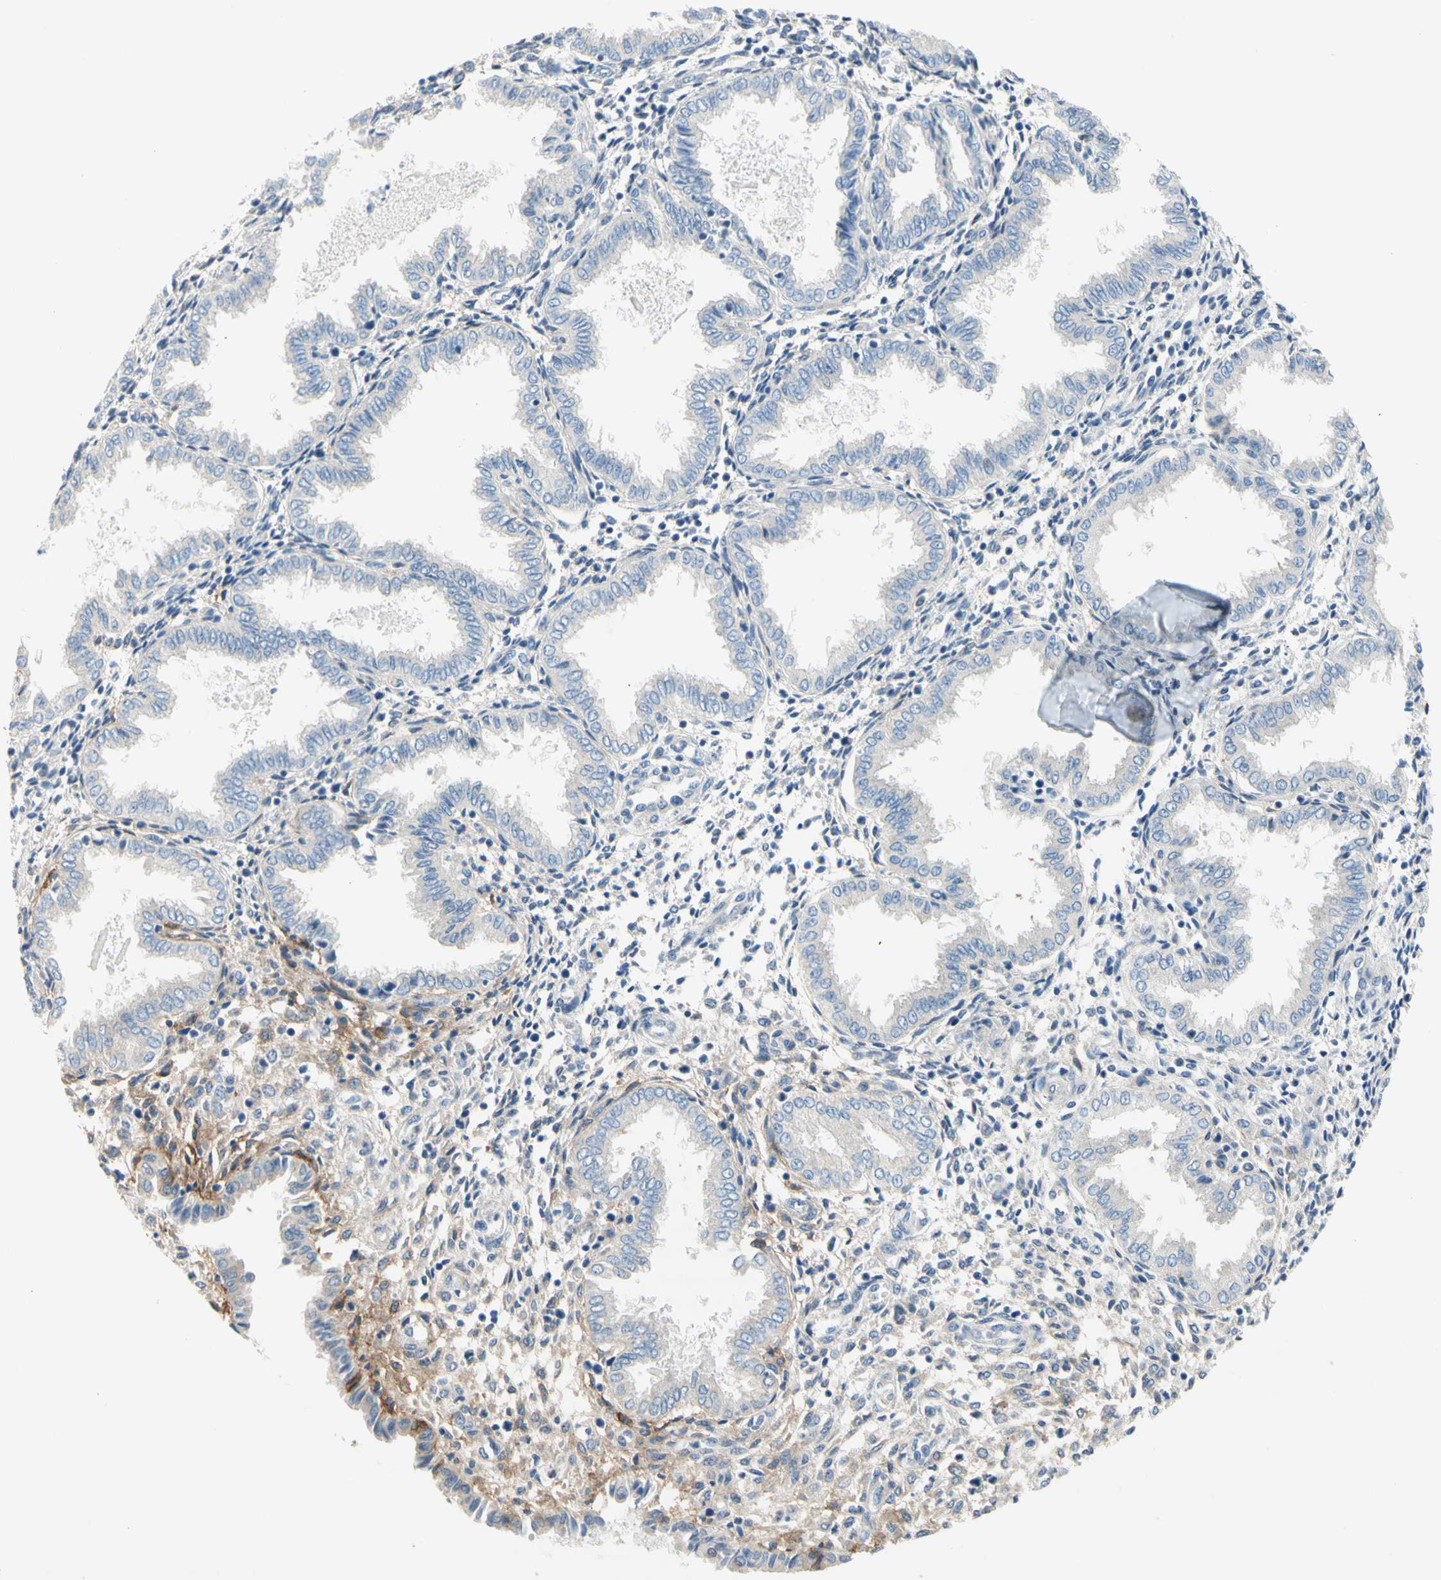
{"staining": {"intensity": "weak", "quantity": "<25%", "location": "cytoplasmic/membranous"}, "tissue": "endometrium", "cell_type": "Cells in endometrial stroma", "image_type": "normal", "snomed": [{"axis": "morphology", "description": "Normal tissue, NOS"}, {"axis": "topography", "description": "Endometrium"}], "caption": "Benign endometrium was stained to show a protein in brown. There is no significant expression in cells in endometrial stroma. (DAB IHC visualized using brightfield microscopy, high magnification).", "gene": "F3", "patient": {"sex": "female", "age": 33}}